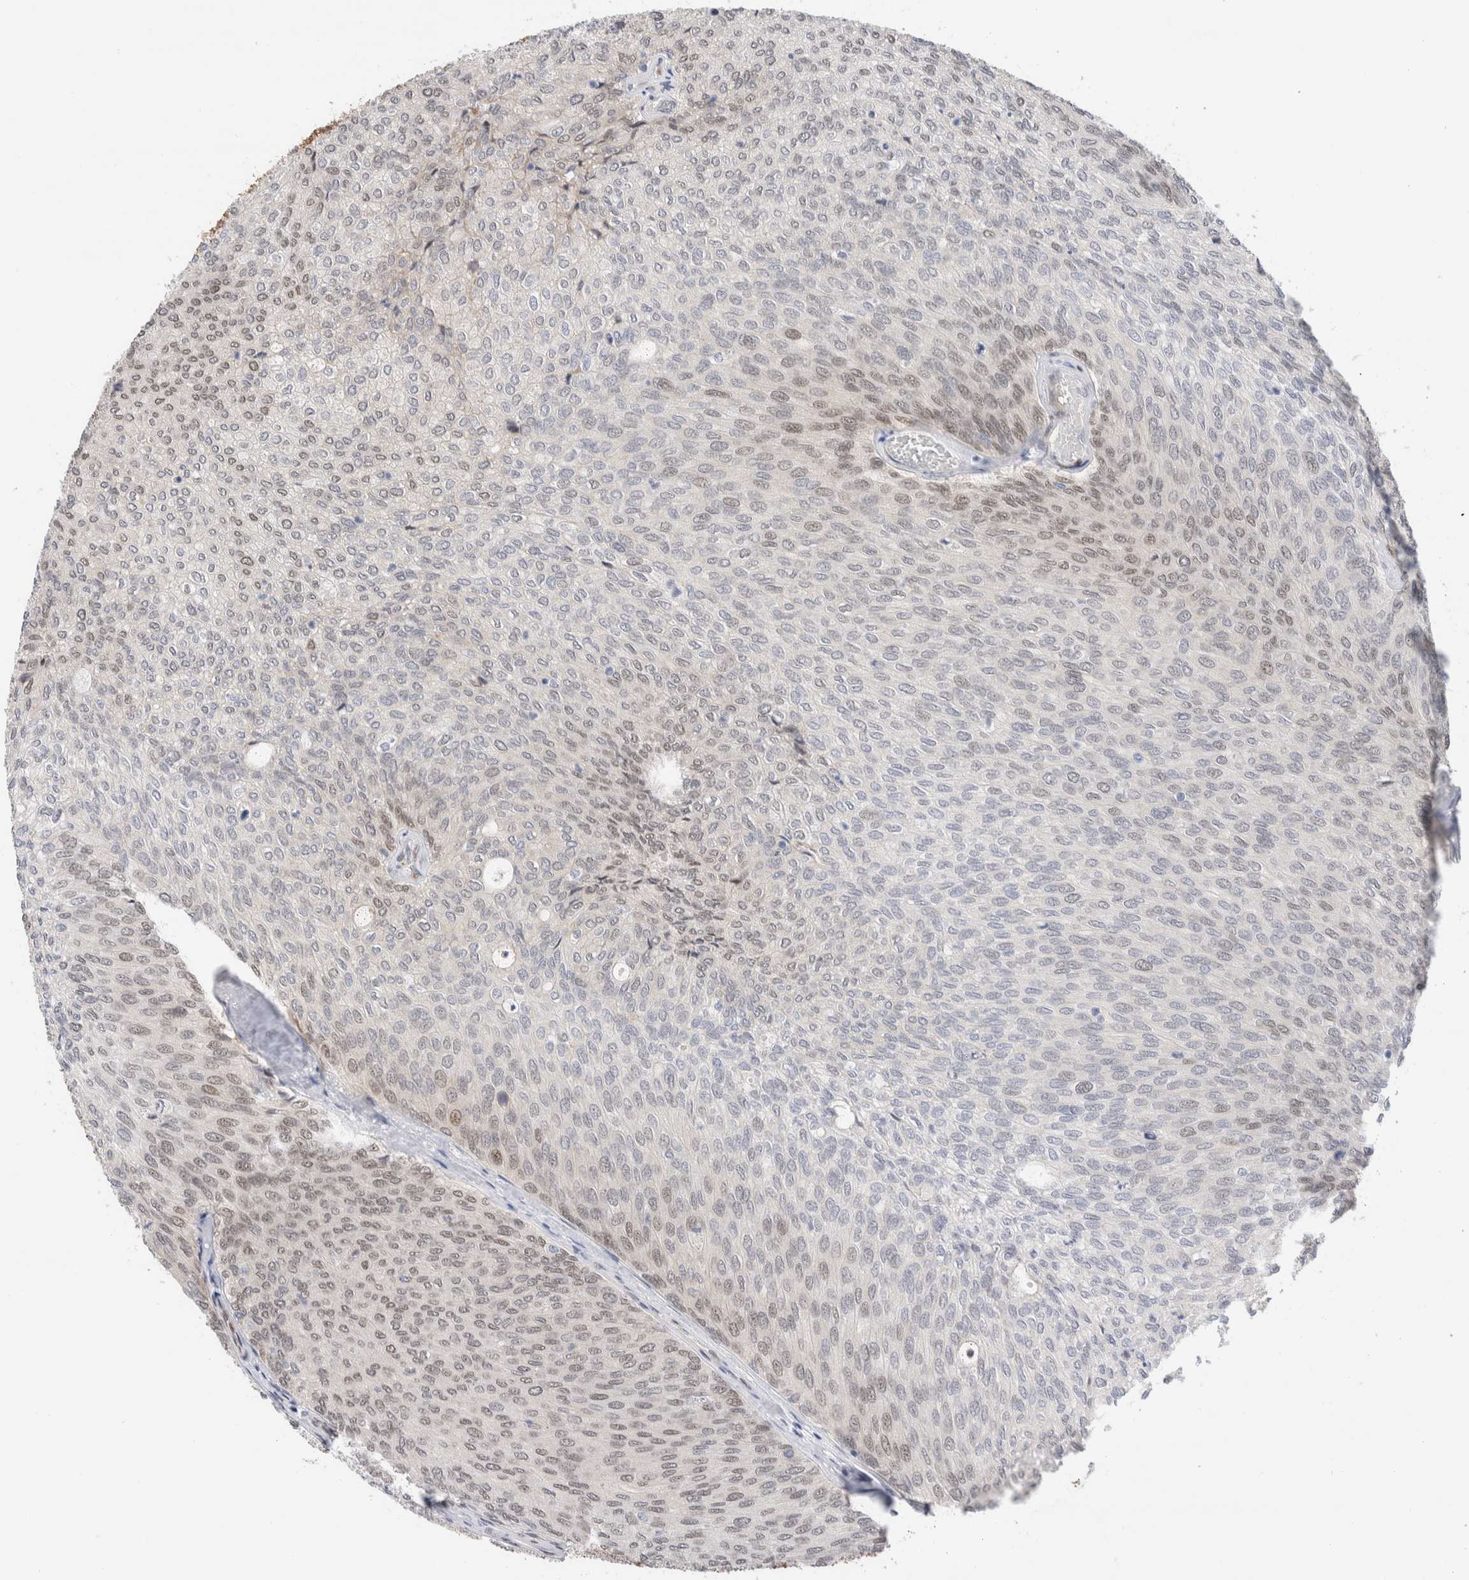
{"staining": {"intensity": "weak", "quantity": "<25%", "location": "nuclear"}, "tissue": "urothelial cancer", "cell_type": "Tumor cells", "image_type": "cancer", "snomed": [{"axis": "morphology", "description": "Urothelial carcinoma, Low grade"}, {"axis": "topography", "description": "Urinary bladder"}], "caption": "Tumor cells are negative for brown protein staining in urothelial cancer.", "gene": "NSMAF", "patient": {"sex": "female", "age": 79}}